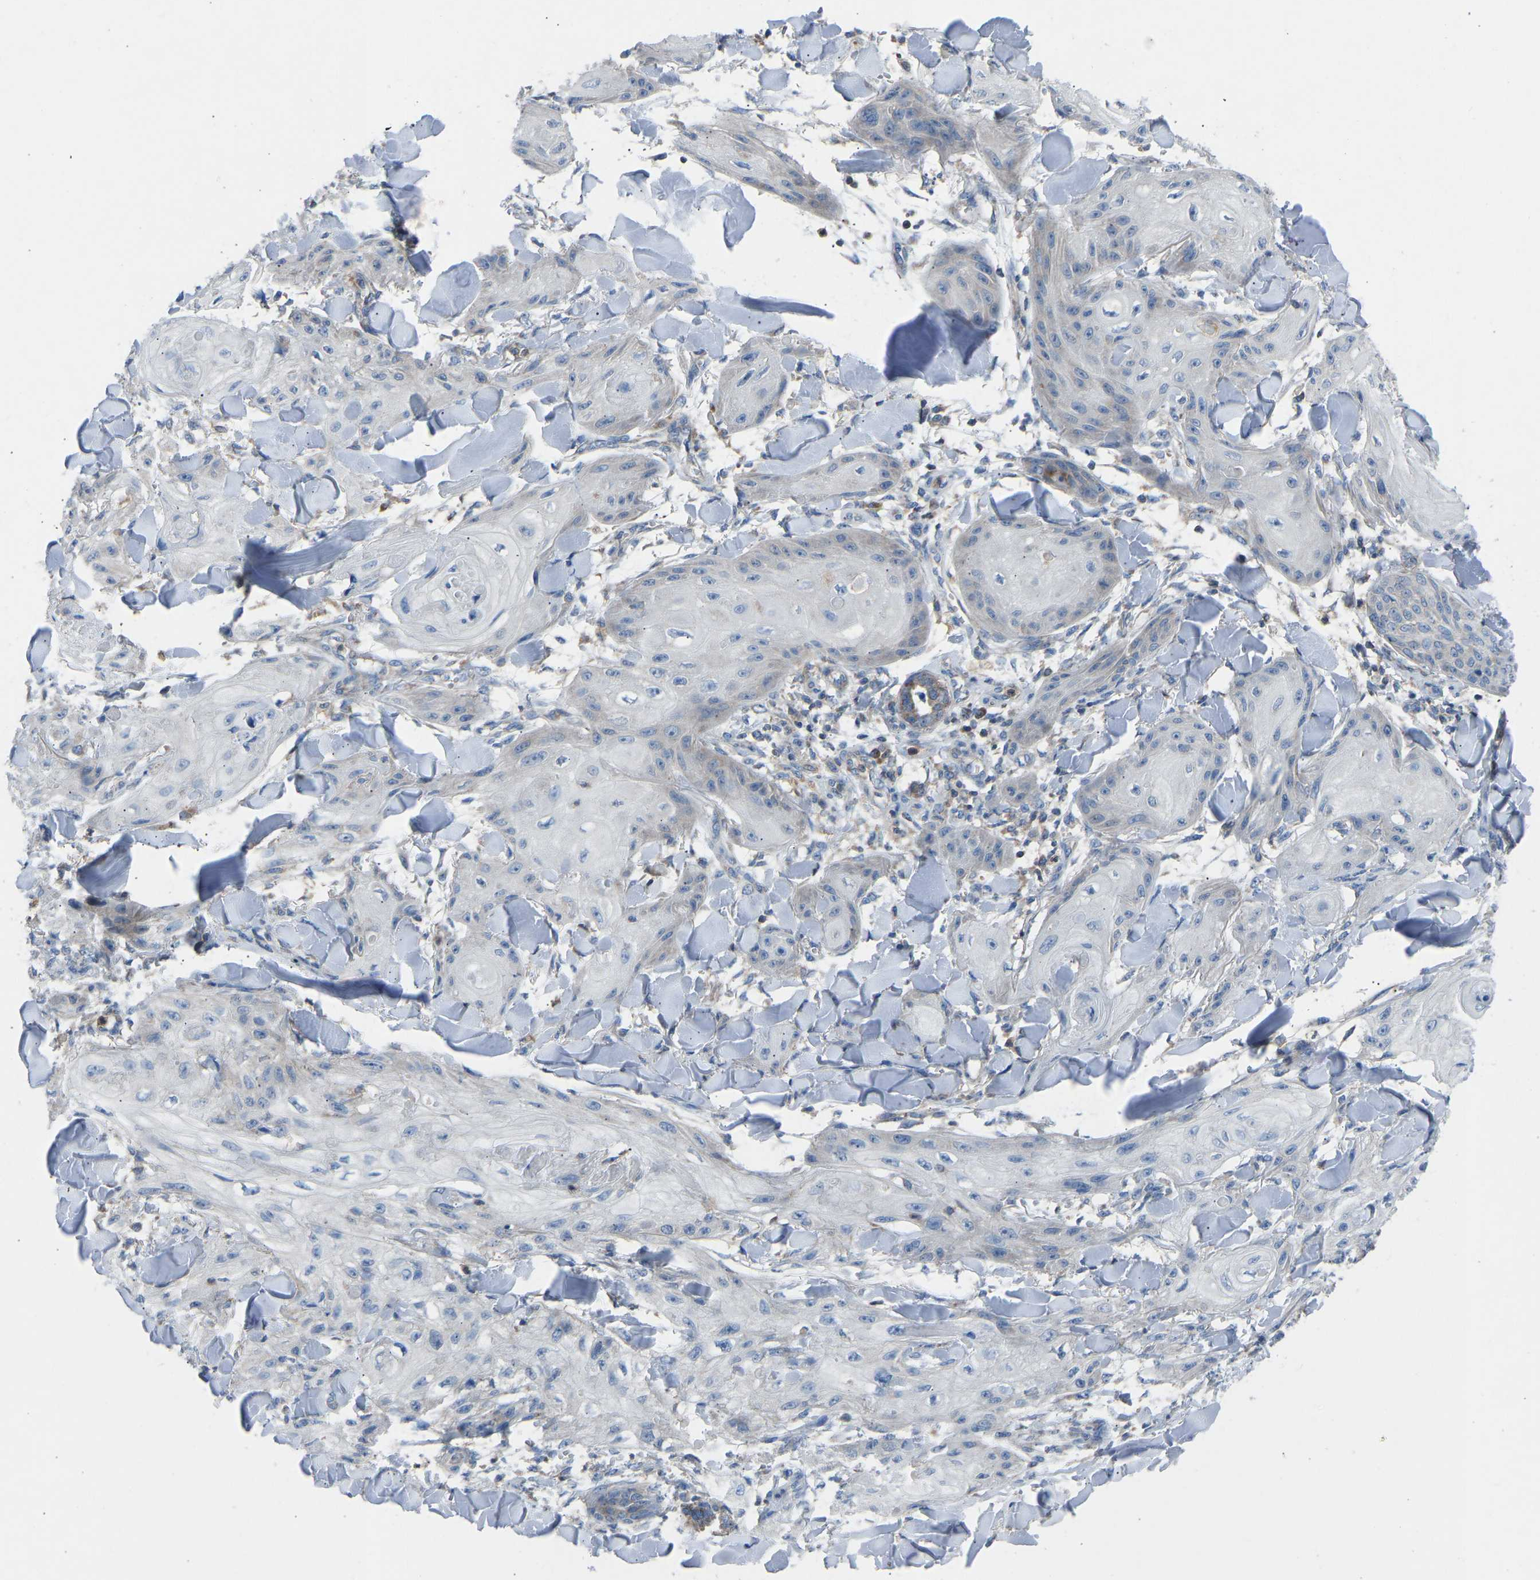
{"staining": {"intensity": "negative", "quantity": "none", "location": "none"}, "tissue": "skin cancer", "cell_type": "Tumor cells", "image_type": "cancer", "snomed": [{"axis": "morphology", "description": "Squamous cell carcinoma, NOS"}, {"axis": "topography", "description": "Skin"}], "caption": "This is an immunohistochemistry (IHC) histopathology image of human squamous cell carcinoma (skin). There is no staining in tumor cells.", "gene": "GRK6", "patient": {"sex": "male", "age": 74}}